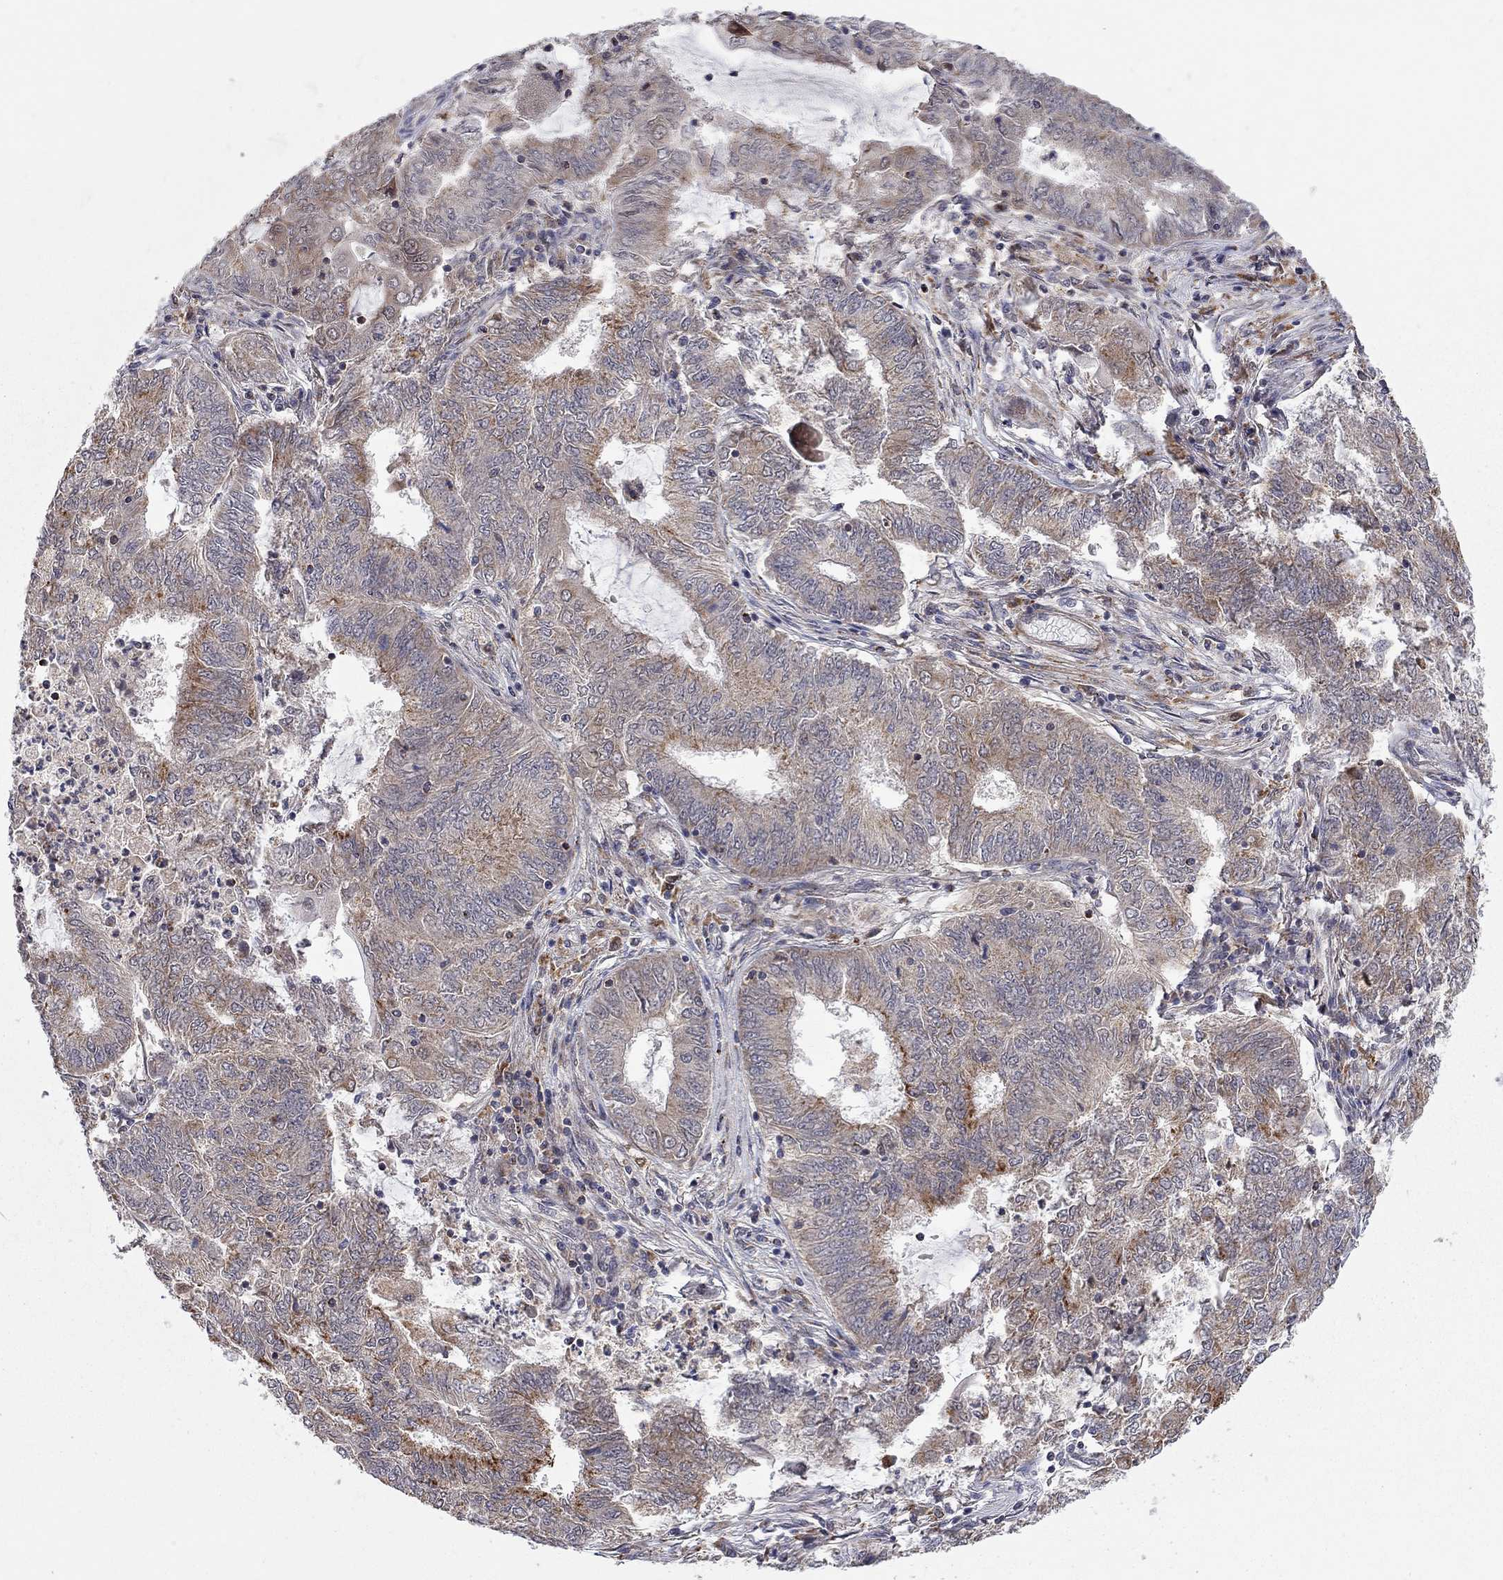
{"staining": {"intensity": "moderate", "quantity": "<25%", "location": "cytoplasmic/membranous"}, "tissue": "endometrial cancer", "cell_type": "Tumor cells", "image_type": "cancer", "snomed": [{"axis": "morphology", "description": "Adenocarcinoma, NOS"}, {"axis": "topography", "description": "Endometrium"}], "caption": "Immunohistochemistry micrograph of neoplastic tissue: human adenocarcinoma (endometrial) stained using immunohistochemistry displays low levels of moderate protein expression localized specifically in the cytoplasmic/membranous of tumor cells, appearing as a cytoplasmic/membranous brown color.", "gene": "IDS", "patient": {"sex": "female", "age": 62}}